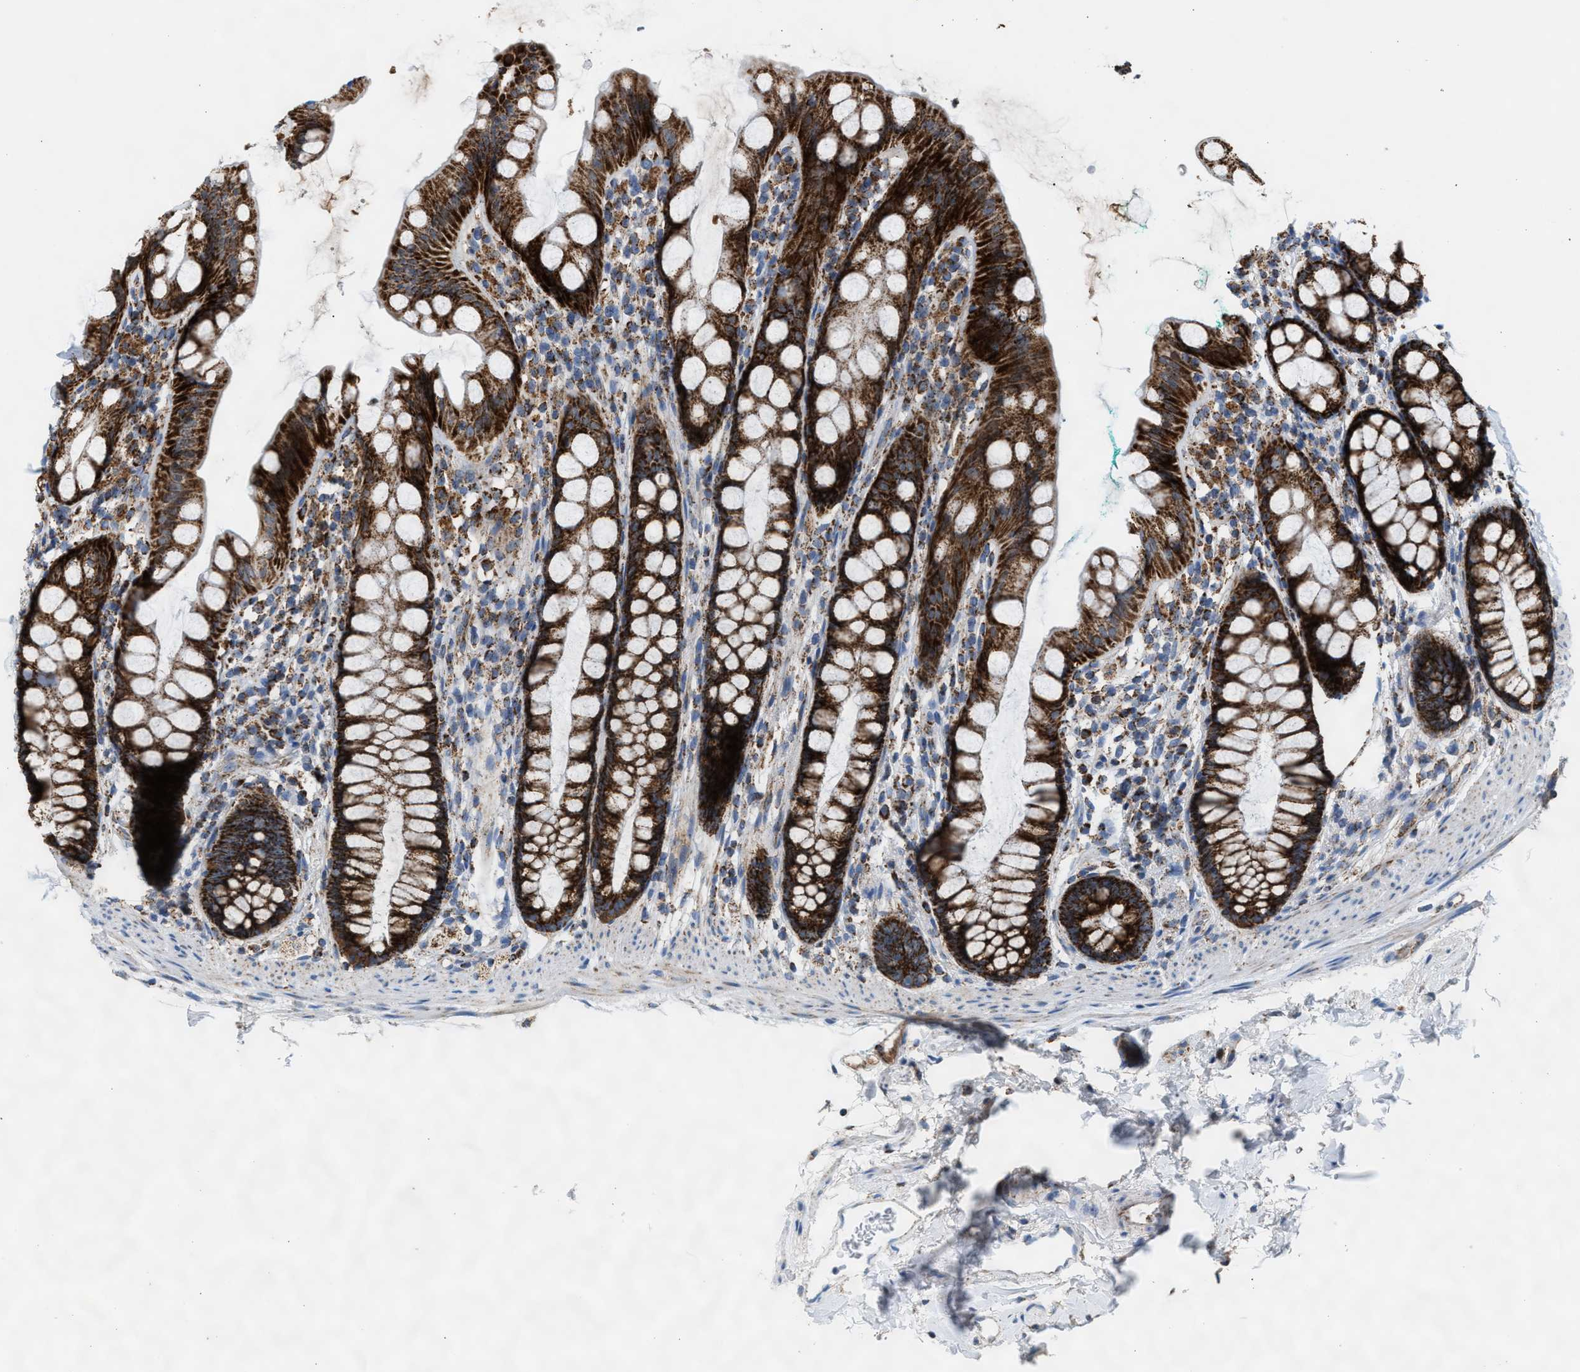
{"staining": {"intensity": "strong", "quantity": ">75%", "location": "cytoplasmic/membranous"}, "tissue": "rectum", "cell_type": "Glandular cells", "image_type": "normal", "snomed": [{"axis": "morphology", "description": "Normal tissue, NOS"}, {"axis": "topography", "description": "Rectum"}], "caption": "The image reveals immunohistochemical staining of benign rectum. There is strong cytoplasmic/membranous expression is present in approximately >75% of glandular cells. Using DAB (3,3'-diaminobenzidine) (brown) and hematoxylin (blue) stains, captured at high magnification using brightfield microscopy.", "gene": "PMPCA", "patient": {"sex": "female", "age": 65}}